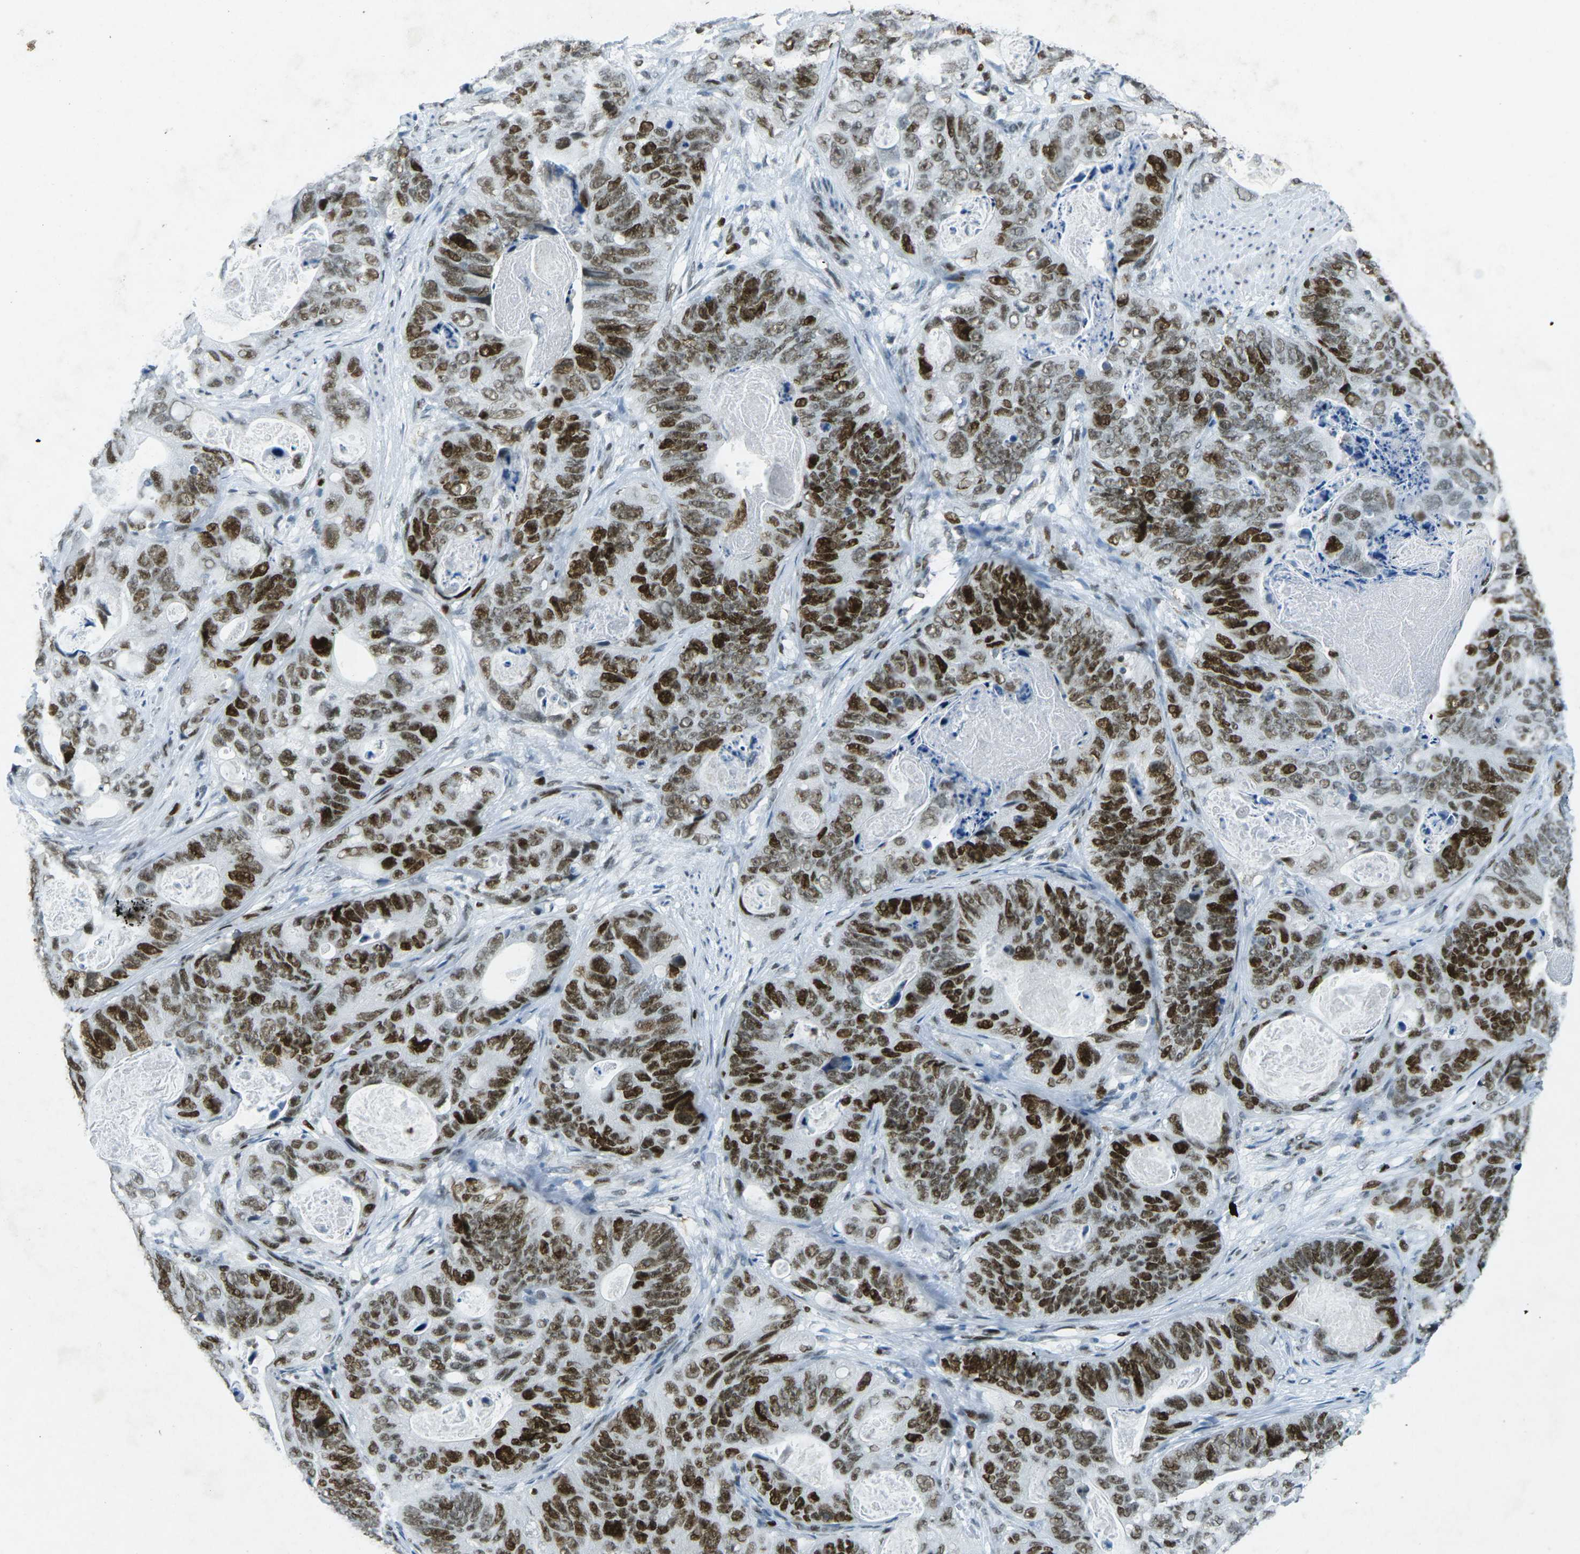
{"staining": {"intensity": "strong", "quantity": ">75%", "location": "nuclear"}, "tissue": "stomach cancer", "cell_type": "Tumor cells", "image_type": "cancer", "snomed": [{"axis": "morphology", "description": "Adenocarcinoma, NOS"}, {"axis": "topography", "description": "Stomach"}], "caption": "A photomicrograph of human adenocarcinoma (stomach) stained for a protein reveals strong nuclear brown staining in tumor cells.", "gene": "RB1", "patient": {"sex": "female", "age": 89}}